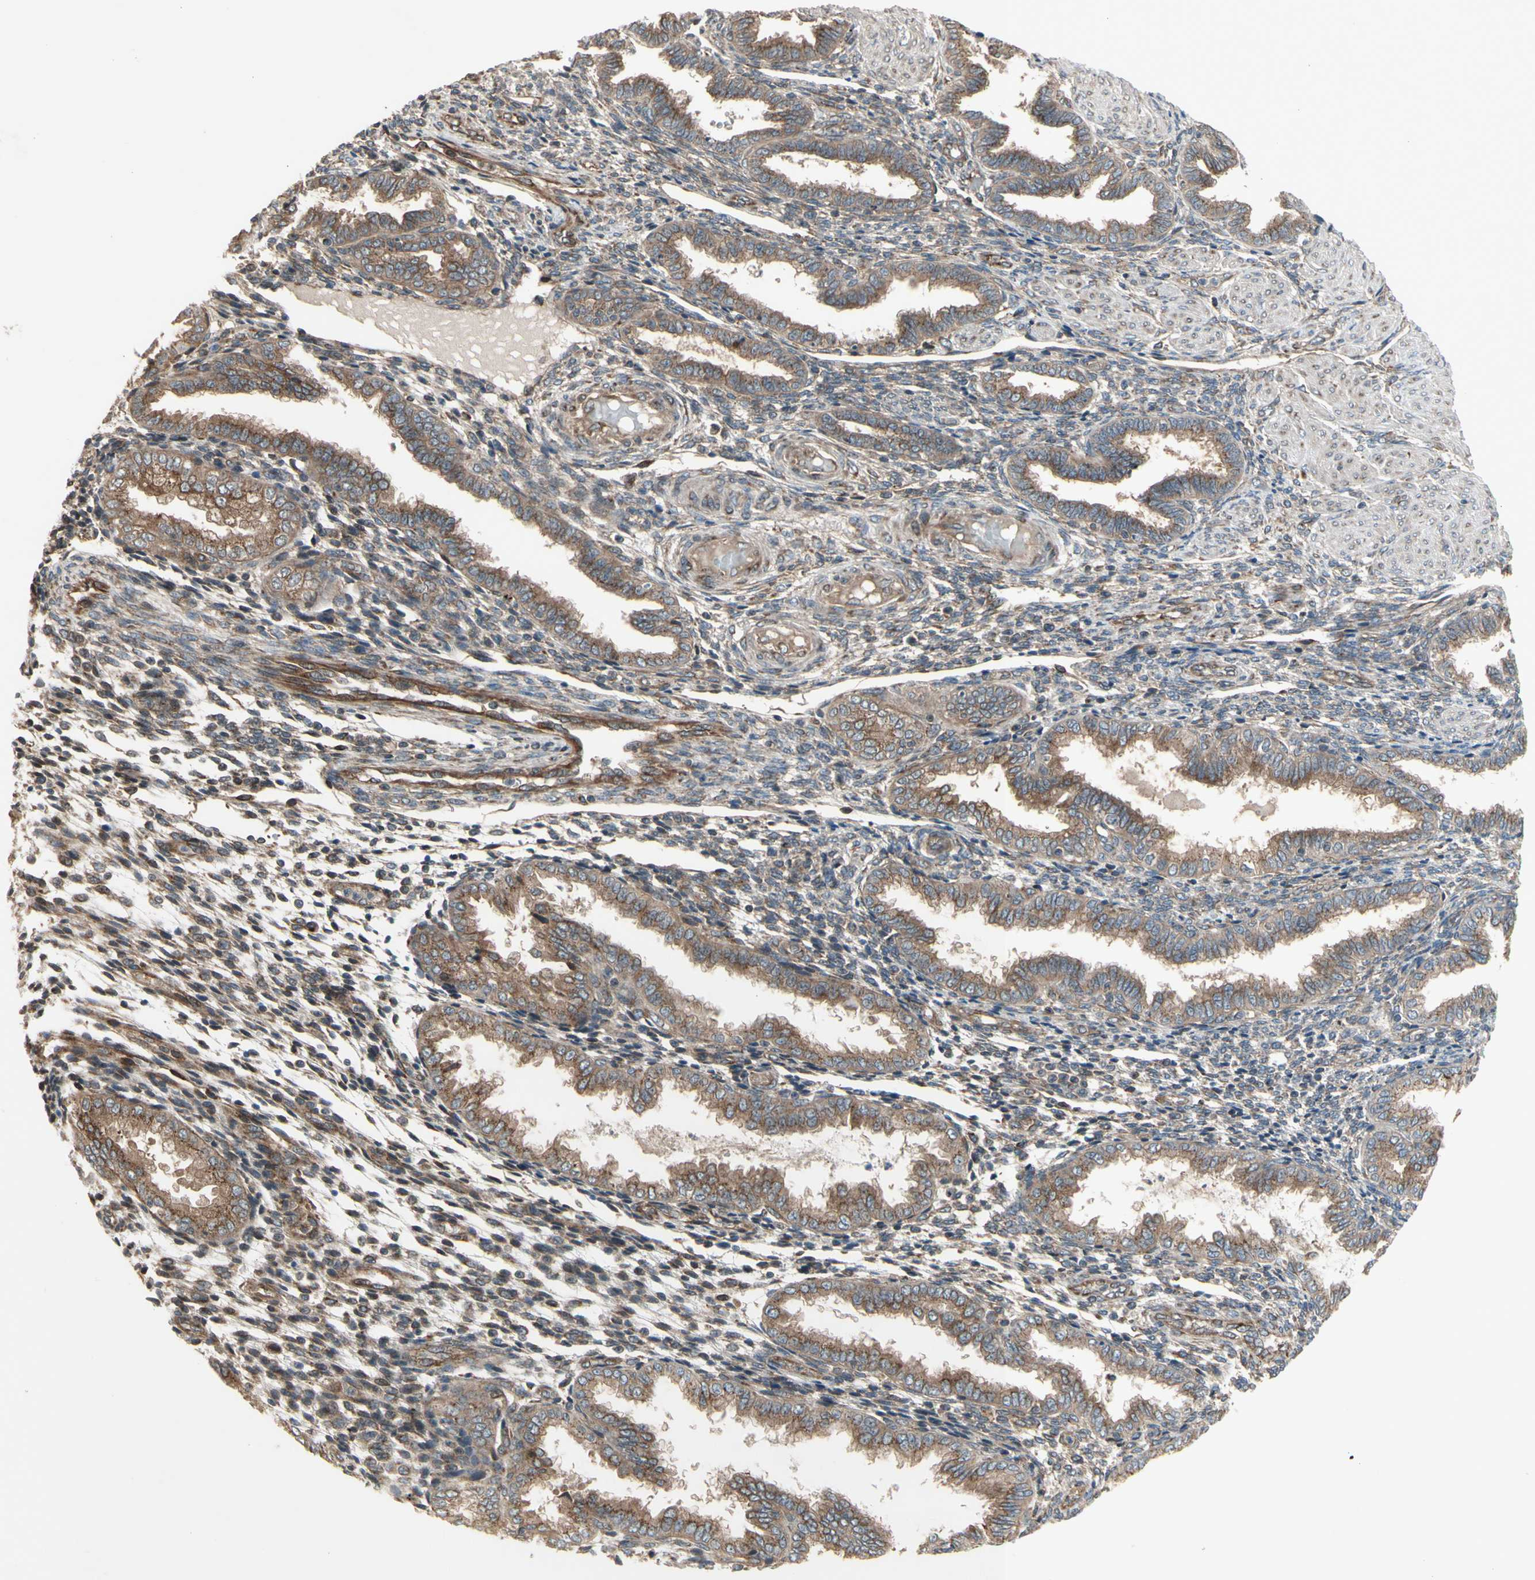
{"staining": {"intensity": "moderate", "quantity": ">75%", "location": "cytoplasmic/membranous"}, "tissue": "endometrium", "cell_type": "Cells in endometrial stroma", "image_type": "normal", "snomed": [{"axis": "morphology", "description": "Normal tissue, NOS"}, {"axis": "topography", "description": "Endometrium"}], "caption": "Cells in endometrial stroma demonstrate medium levels of moderate cytoplasmic/membranous positivity in approximately >75% of cells in benign endometrium. Nuclei are stained in blue.", "gene": "SLC39A9", "patient": {"sex": "female", "age": 33}}